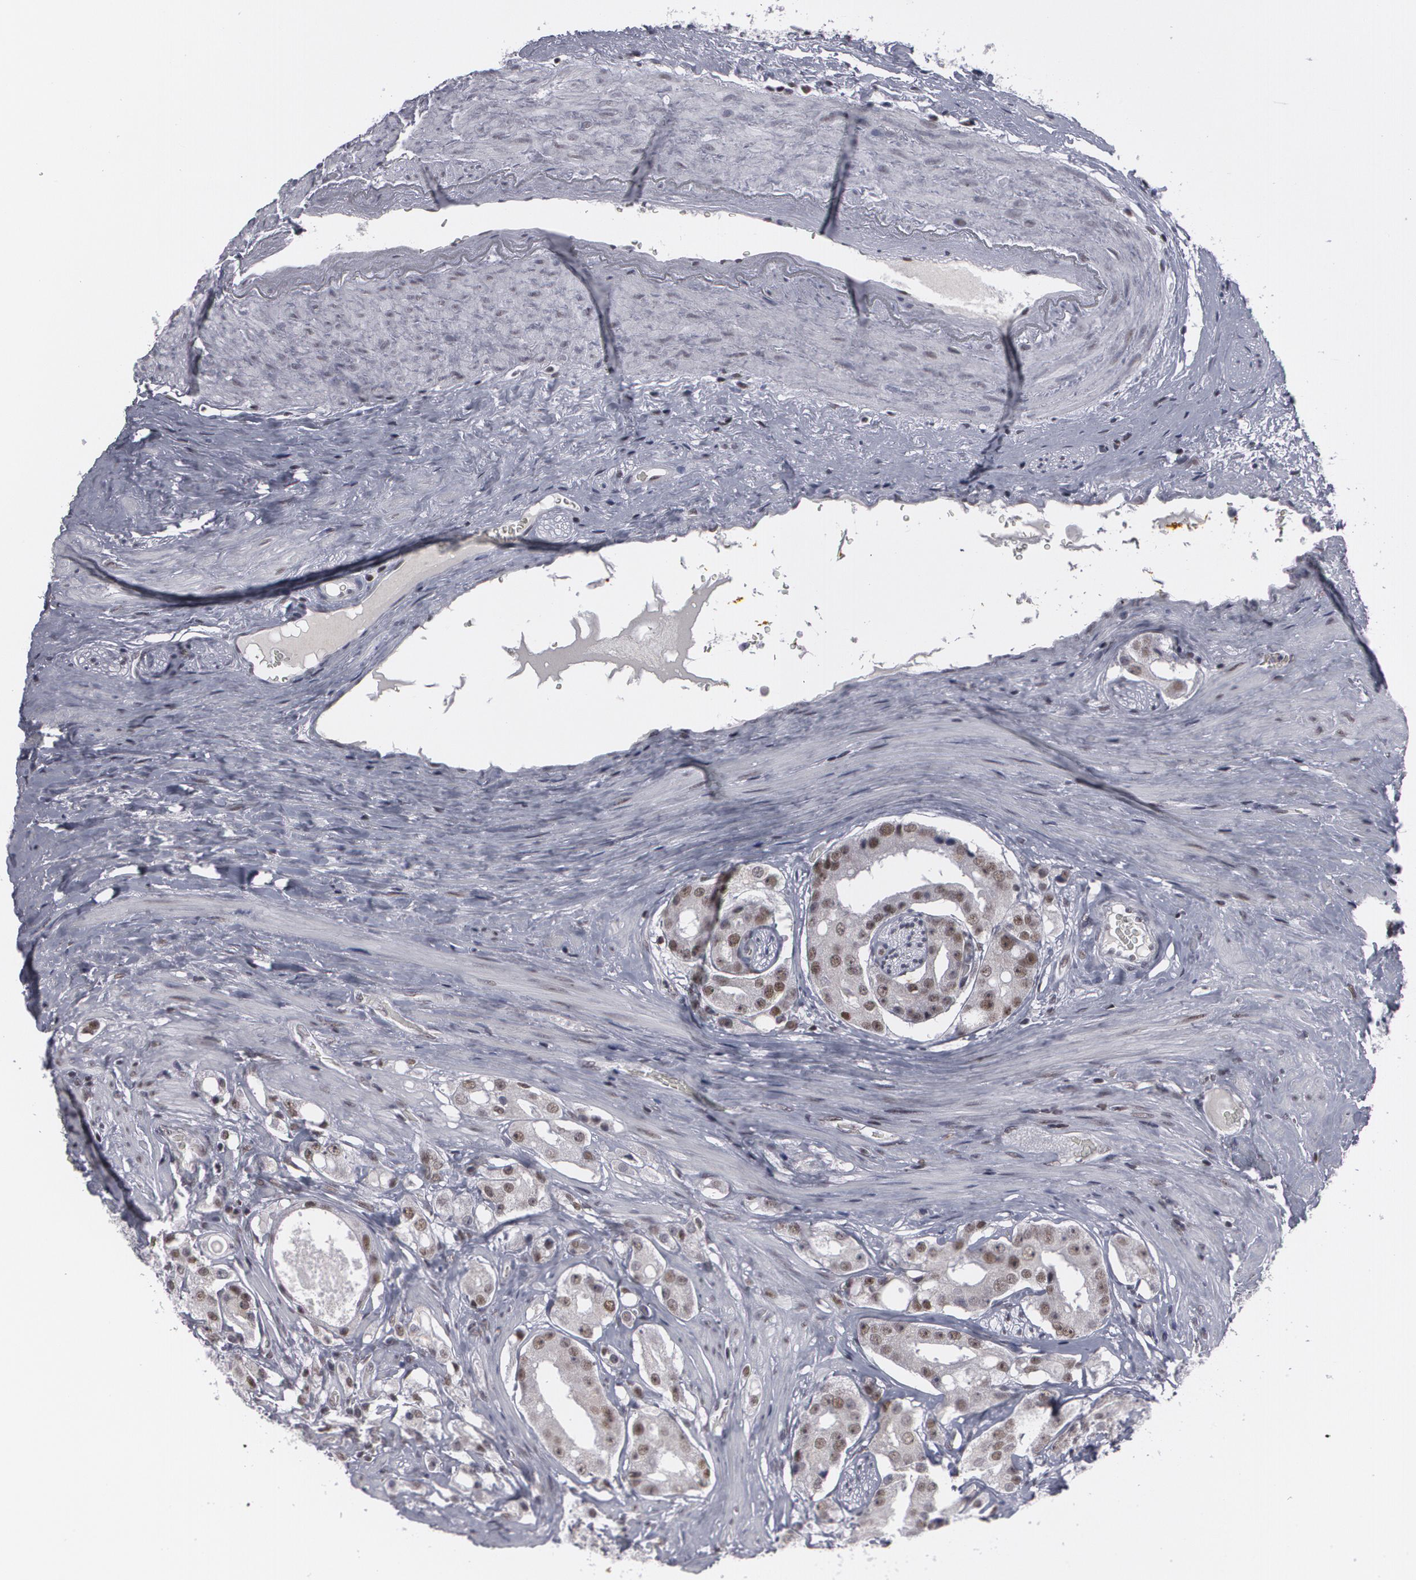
{"staining": {"intensity": "moderate", "quantity": "25%-75%", "location": "cytoplasmic/membranous,nuclear"}, "tissue": "prostate cancer", "cell_type": "Tumor cells", "image_type": "cancer", "snomed": [{"axis": "morphology", "description": "Adenocarcinoma, High grade"}, {"axis": "topography", "description": "Prostate"}], "caption": "Immunohistochemistry (IHC) (DAB) staining of human prostate high-grade adenocarcinoma demonstrates moderate cytoplasmic/membranous and nuclear protein positivity in approximately 25%-75% of tumor cells.", "gene": "MCL1", "patient": {"sex": "male", "age": 68}}